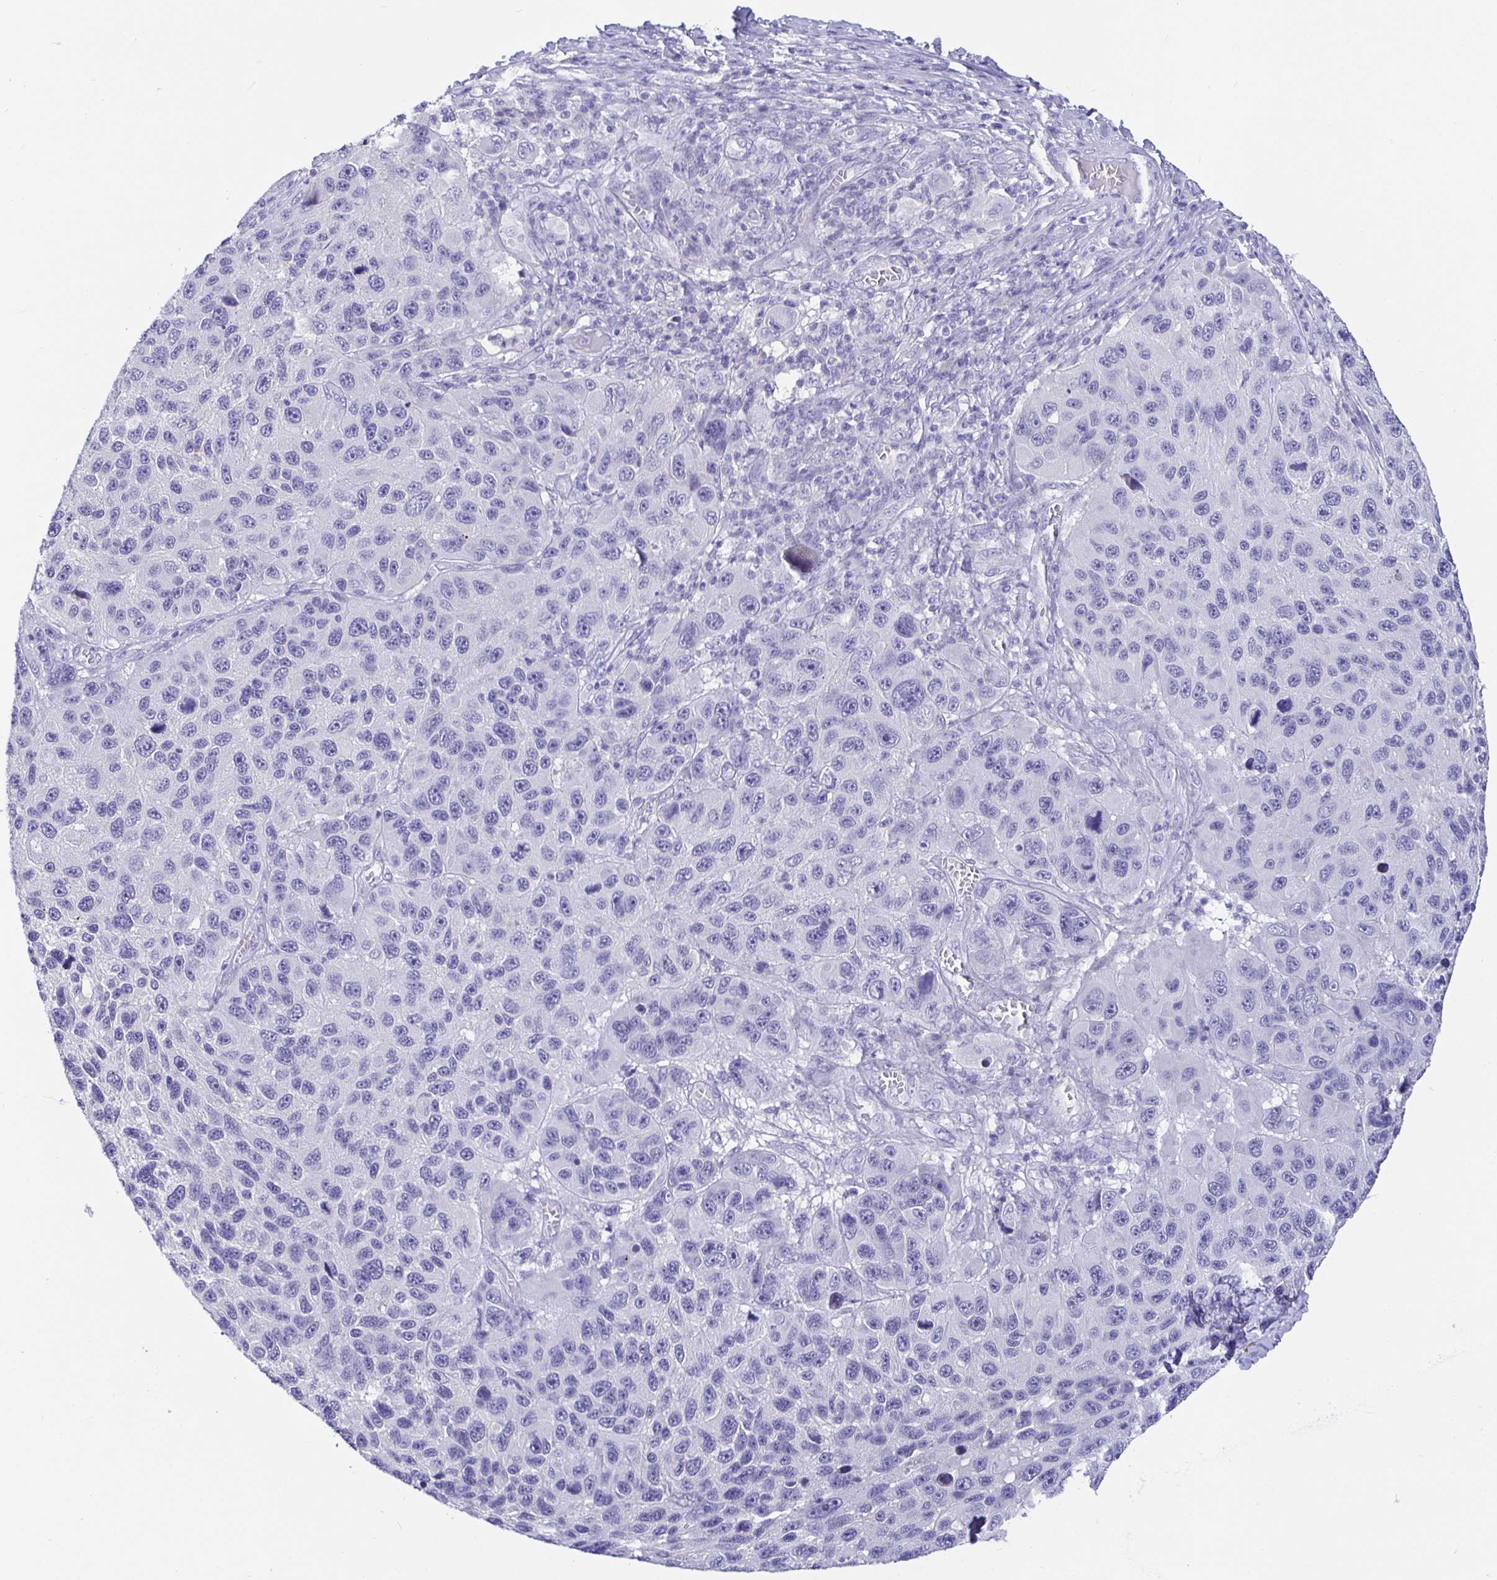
{"staining": {"intensity": "negative", "quantity": "none", "location": "none"}, "tissue": "melanoma", "cell_type": "Tumor cells", "image_type": "cancer", "snomed": [{"axis": "morphology", "description": "Malignant melanoma, NOS"}, {"axis": "topography", "description": "Skin"}], "caption": "Tumor cells are negative for protein expression in human melanoma. Brightfield microscopy of IHC stained with DAB (3,3'-diaminobenzidine) (brown) and hematoxylin (blue), captured at high magnification.", "gene": "TPTE", "patient": {"sex": "male", "age": 53}}